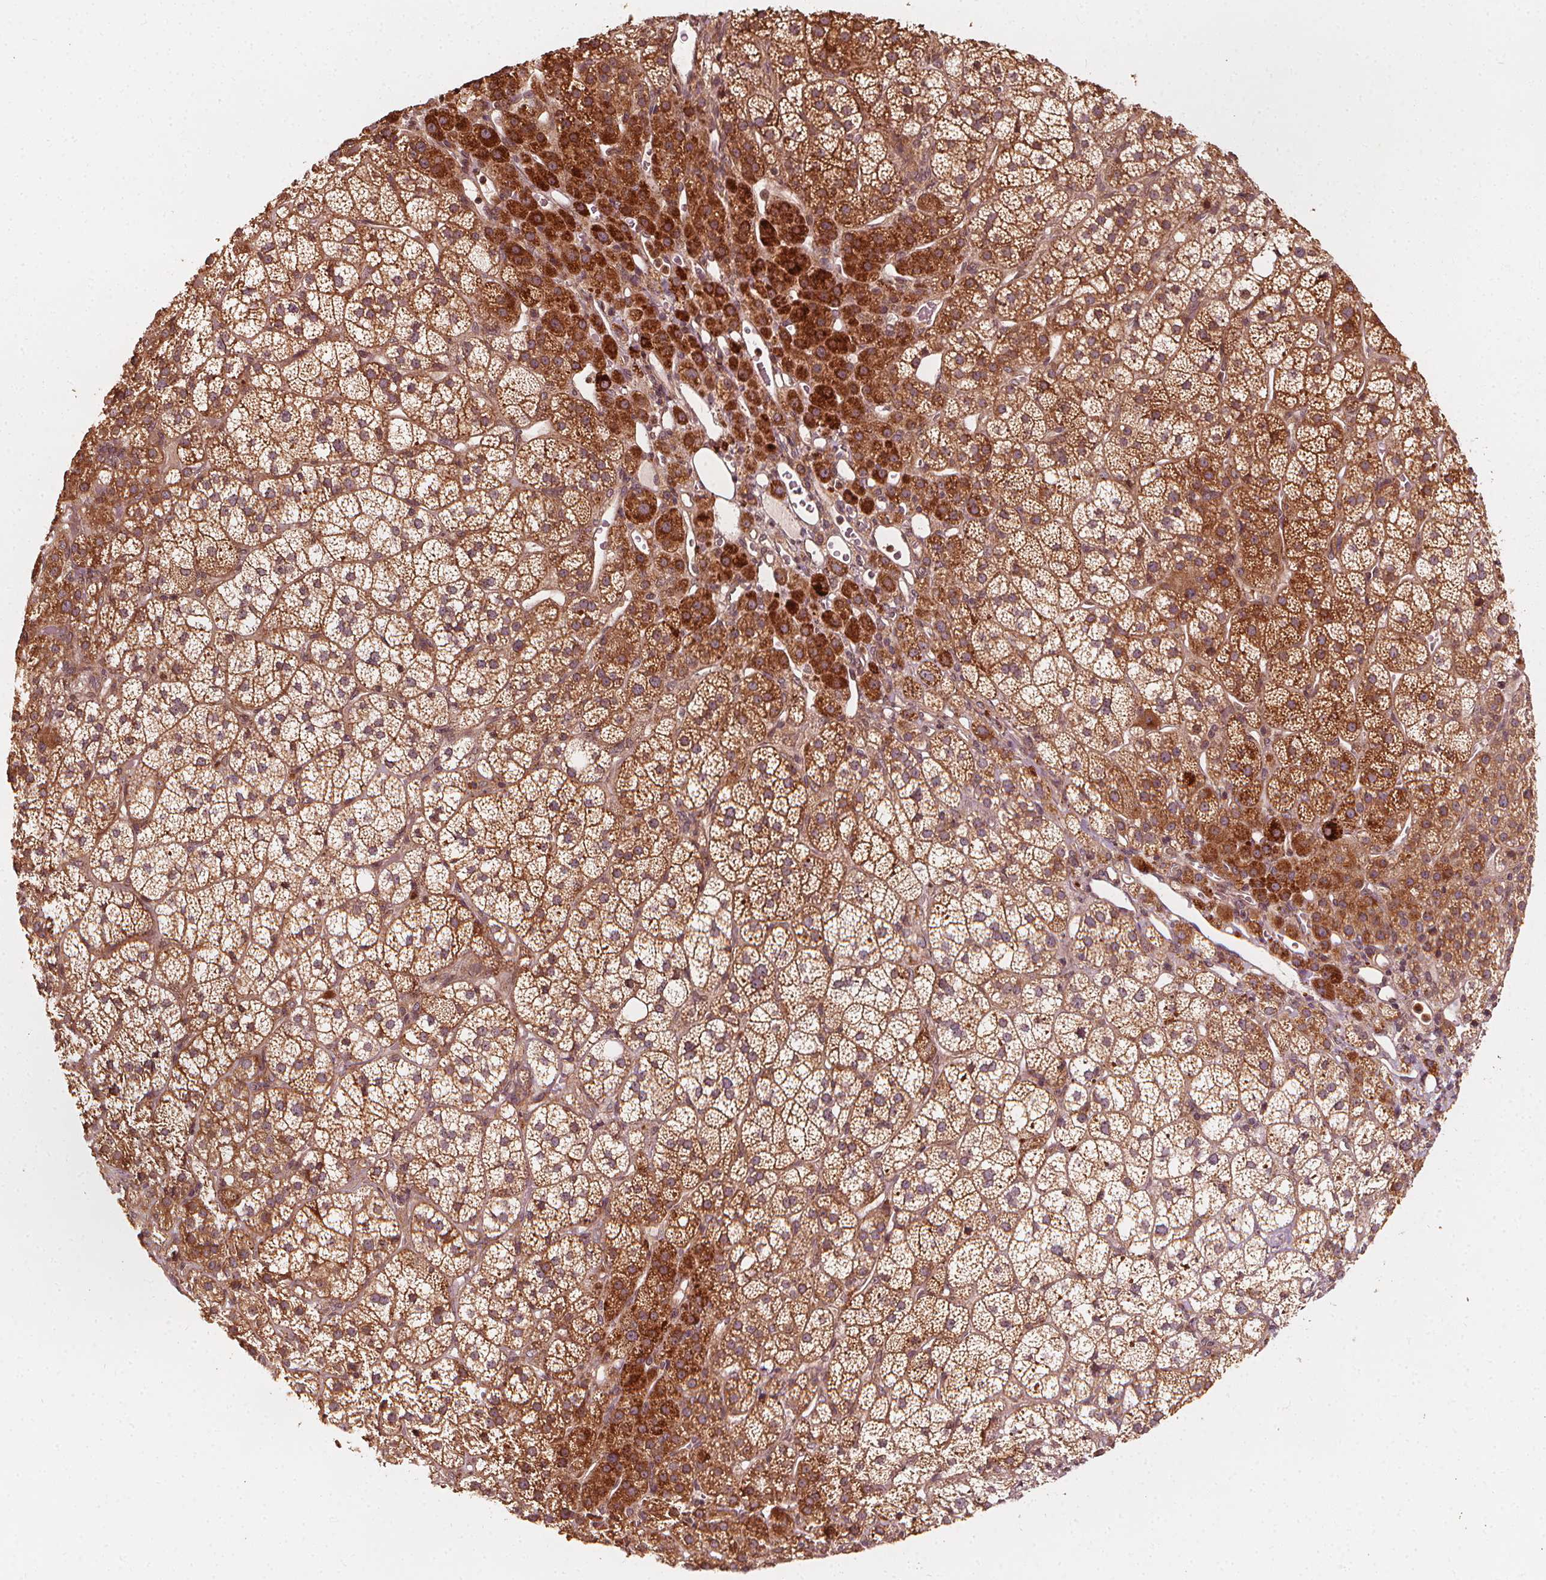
{"staining": {"intensity": "strong", "quantity": "25%-75%", "location": "cytoplasmic/membranous,nuclear"}, "tissue": "adrenal gland", "cell_type": "Glandular cells", "image_type": "normal", "snomed": [{"axis": "morphology", "description": "Normal tissue, NOS"}, {"axis": "topography", "description": "Adrenal gland"}], "caption": "IHC image of normal adrenal gland: adrenal gland stained using immunohistochemistry demonstrates high levels of strong protein expression localized specifically in the cytoplasmic/membranous,nuclear of glandular cells, appearing as a cytoplasmic/membranous,nuclear brown color.", "gene": "NPC1", "patient": {"sex": "female", "age": 60}}